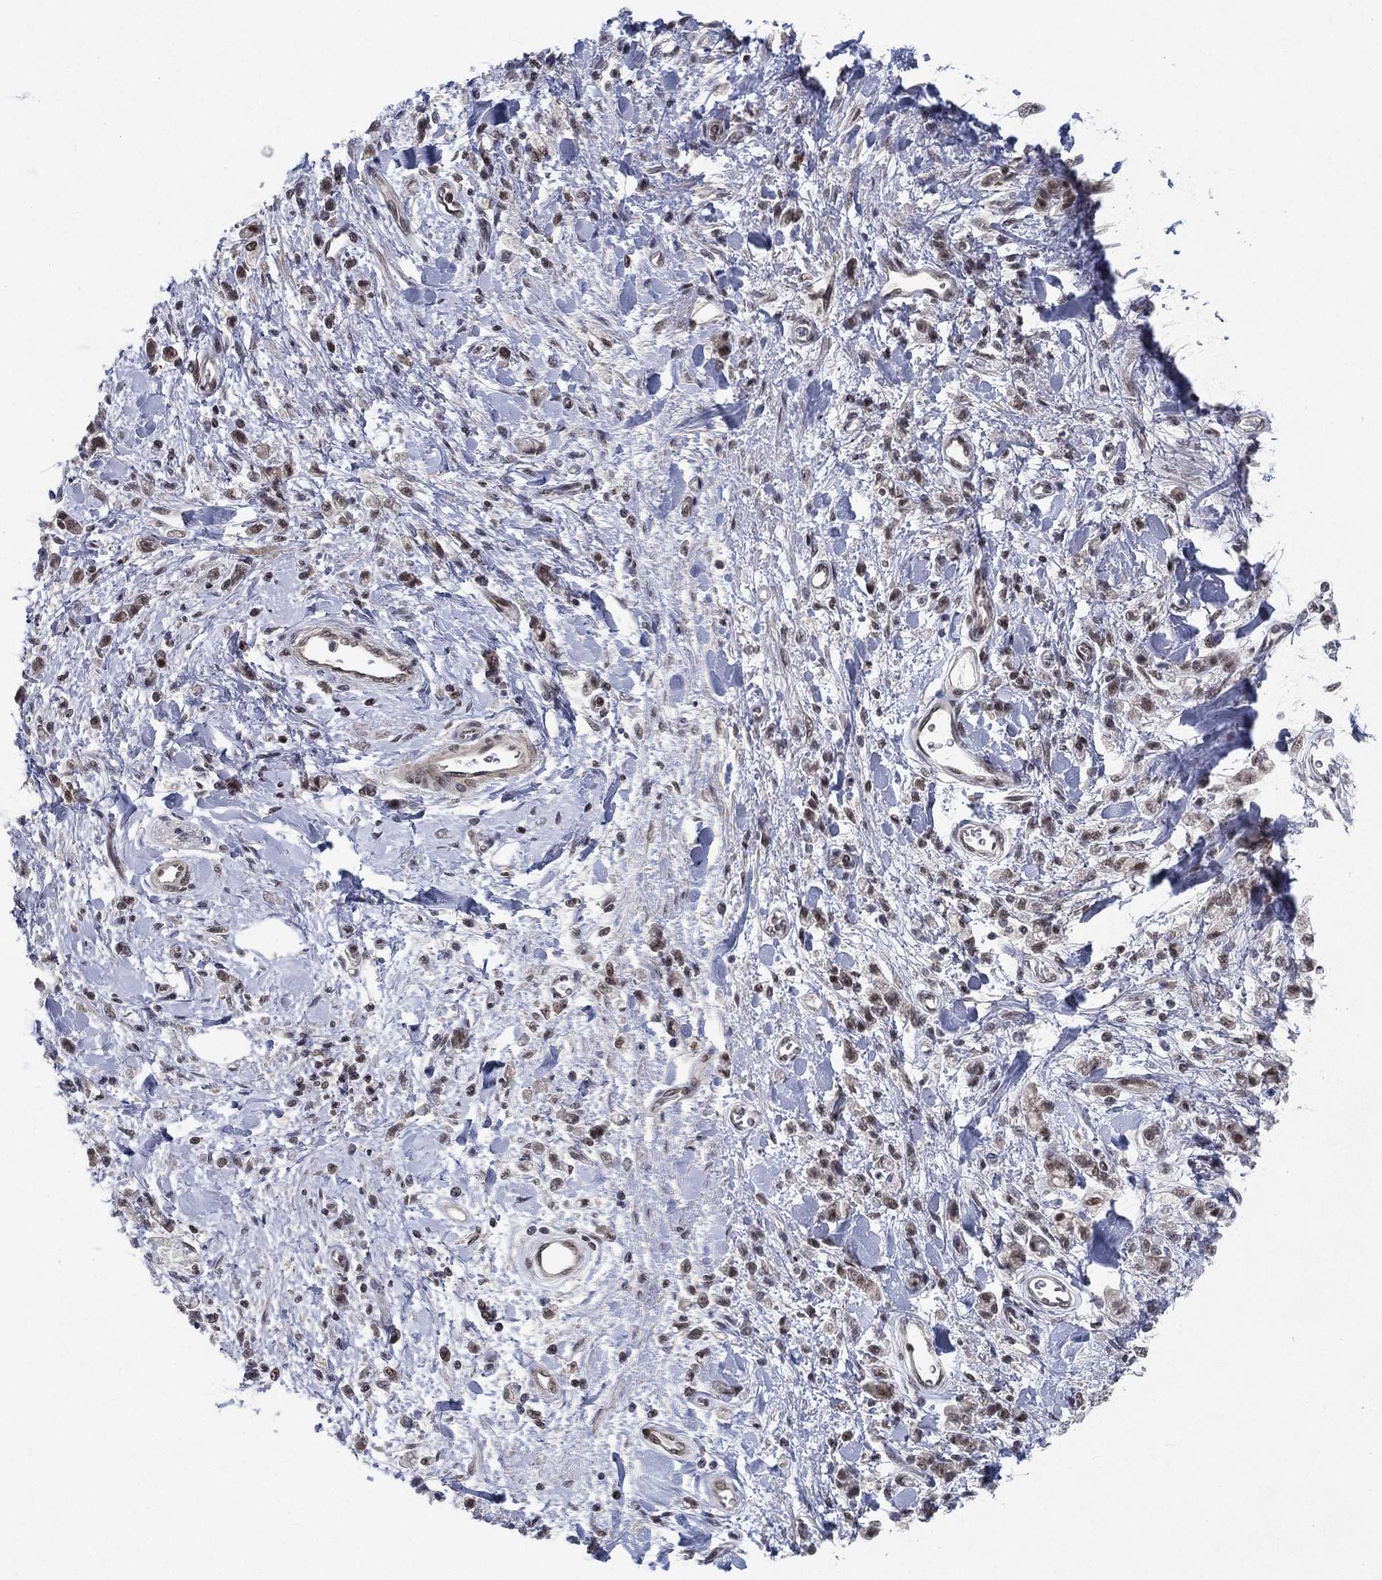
{"staining": {"intensity": "moderate", "quantity": "25%-75%", "location": "nuclear"}, "tissue": "stomach cancer", "cell_type": "Tumor cells", "image_type": "cancer", "snomed": [{"axis": "morphology", "description": "Adenocarcinoma, NOS"}, {"axis": "topography", "description": "Stomach"}], "caption": "Stomach adenocarcinoma tissue reveals moderate nuclear expression in approximately 25%-75% of tumor cells, visualized by immunohistochemistry.", "gene": "DGCR8", "patient": {"sex": "male", "age": 77}}